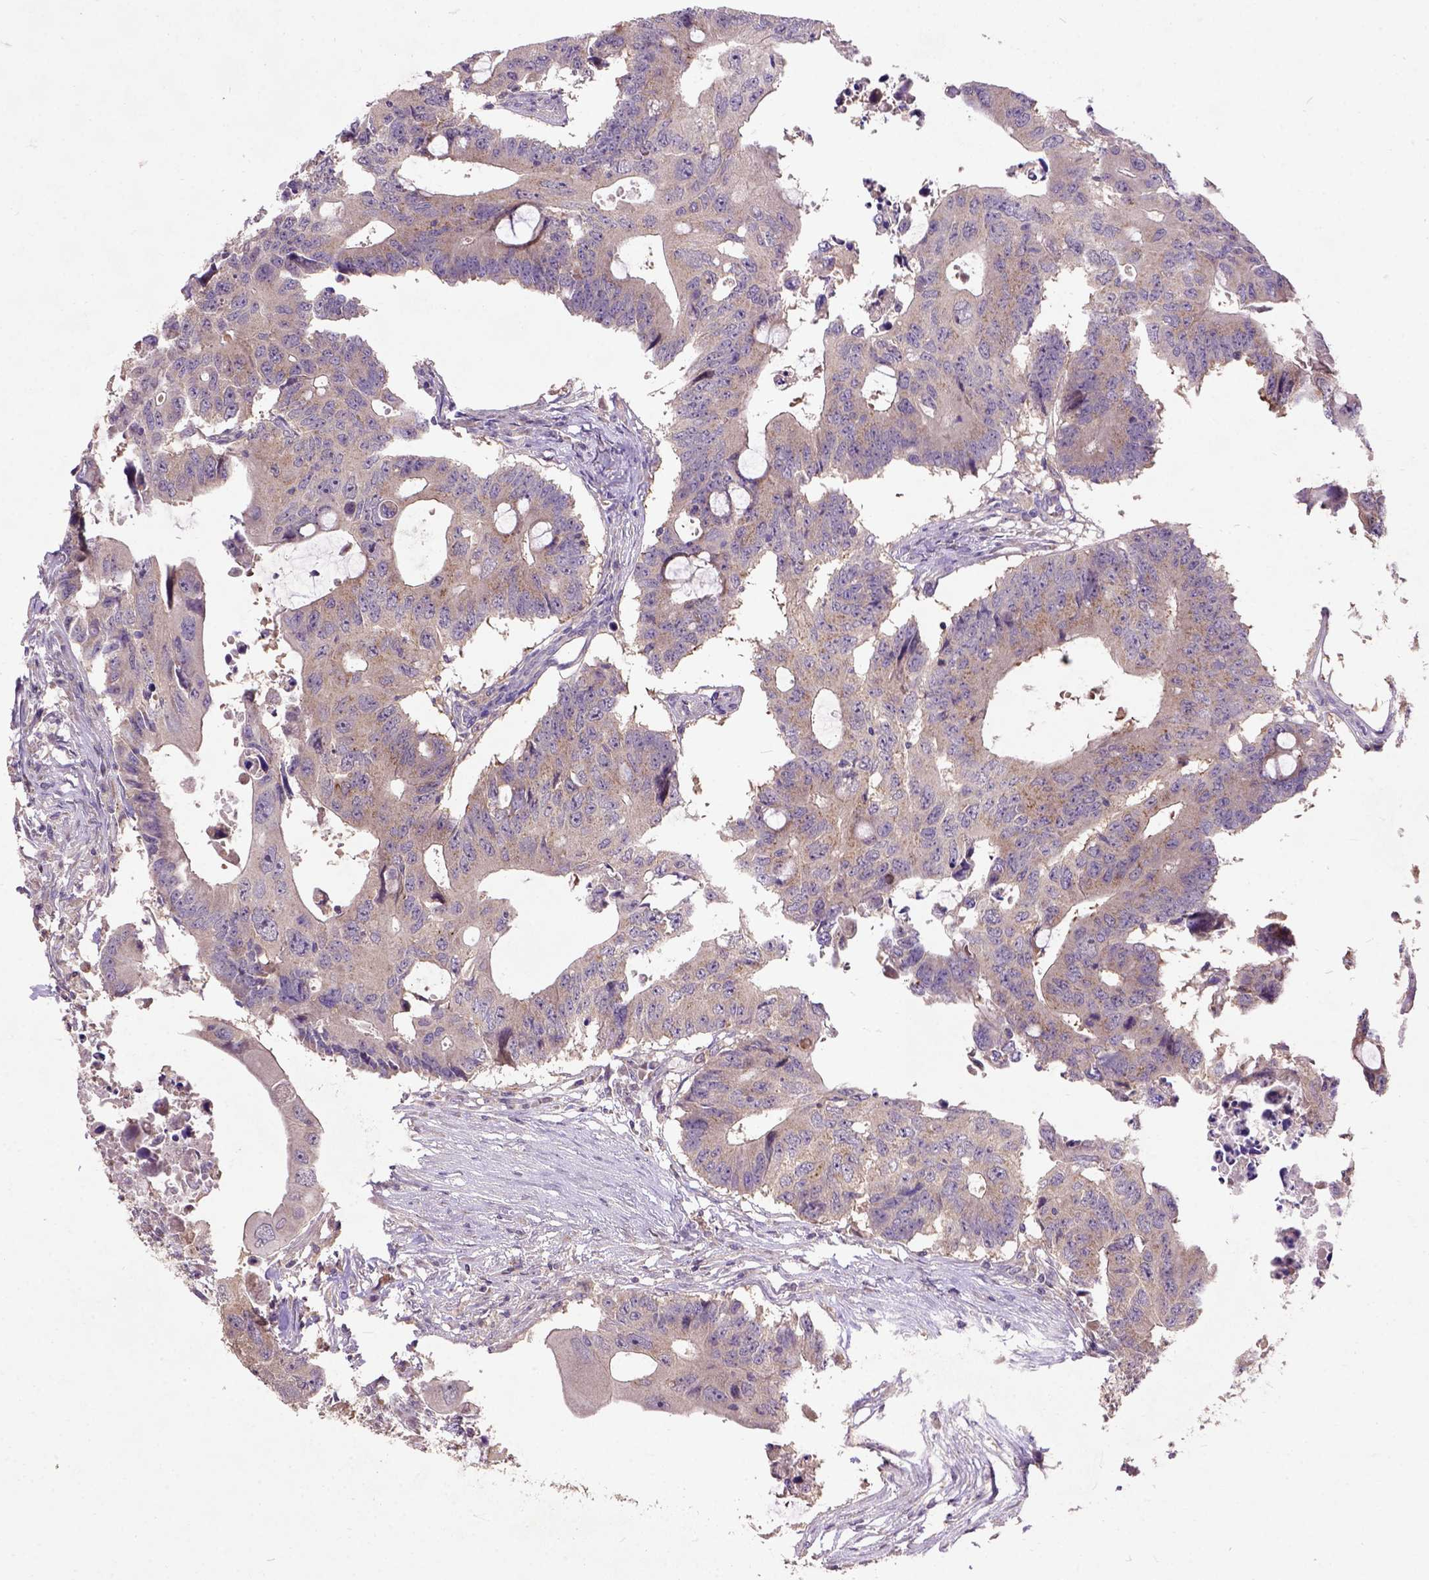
{"staining": {"intensity": "moderate", "quantity": "<25%", "location": "cytoplasmic/membranous"}, "tissue": "colorectal cancer", "cell_type": "Tumor cells", "image_type": "cancer", "snomed": [{"axis": "morphology", "description": "Adenocarcinoma, NOS"}, {"axis": "topography", "description": "Colon"}], "caption": "Adenocarcinoma (colorectal) stained with DAB immunohistochemistry (IHC) demonstrates low levels of moderate cytoplasmic/membranous positivity in about <25% of tumor cells.", "gene": "KBTBD8", "patient": {"sex": "male", "age": 71}}